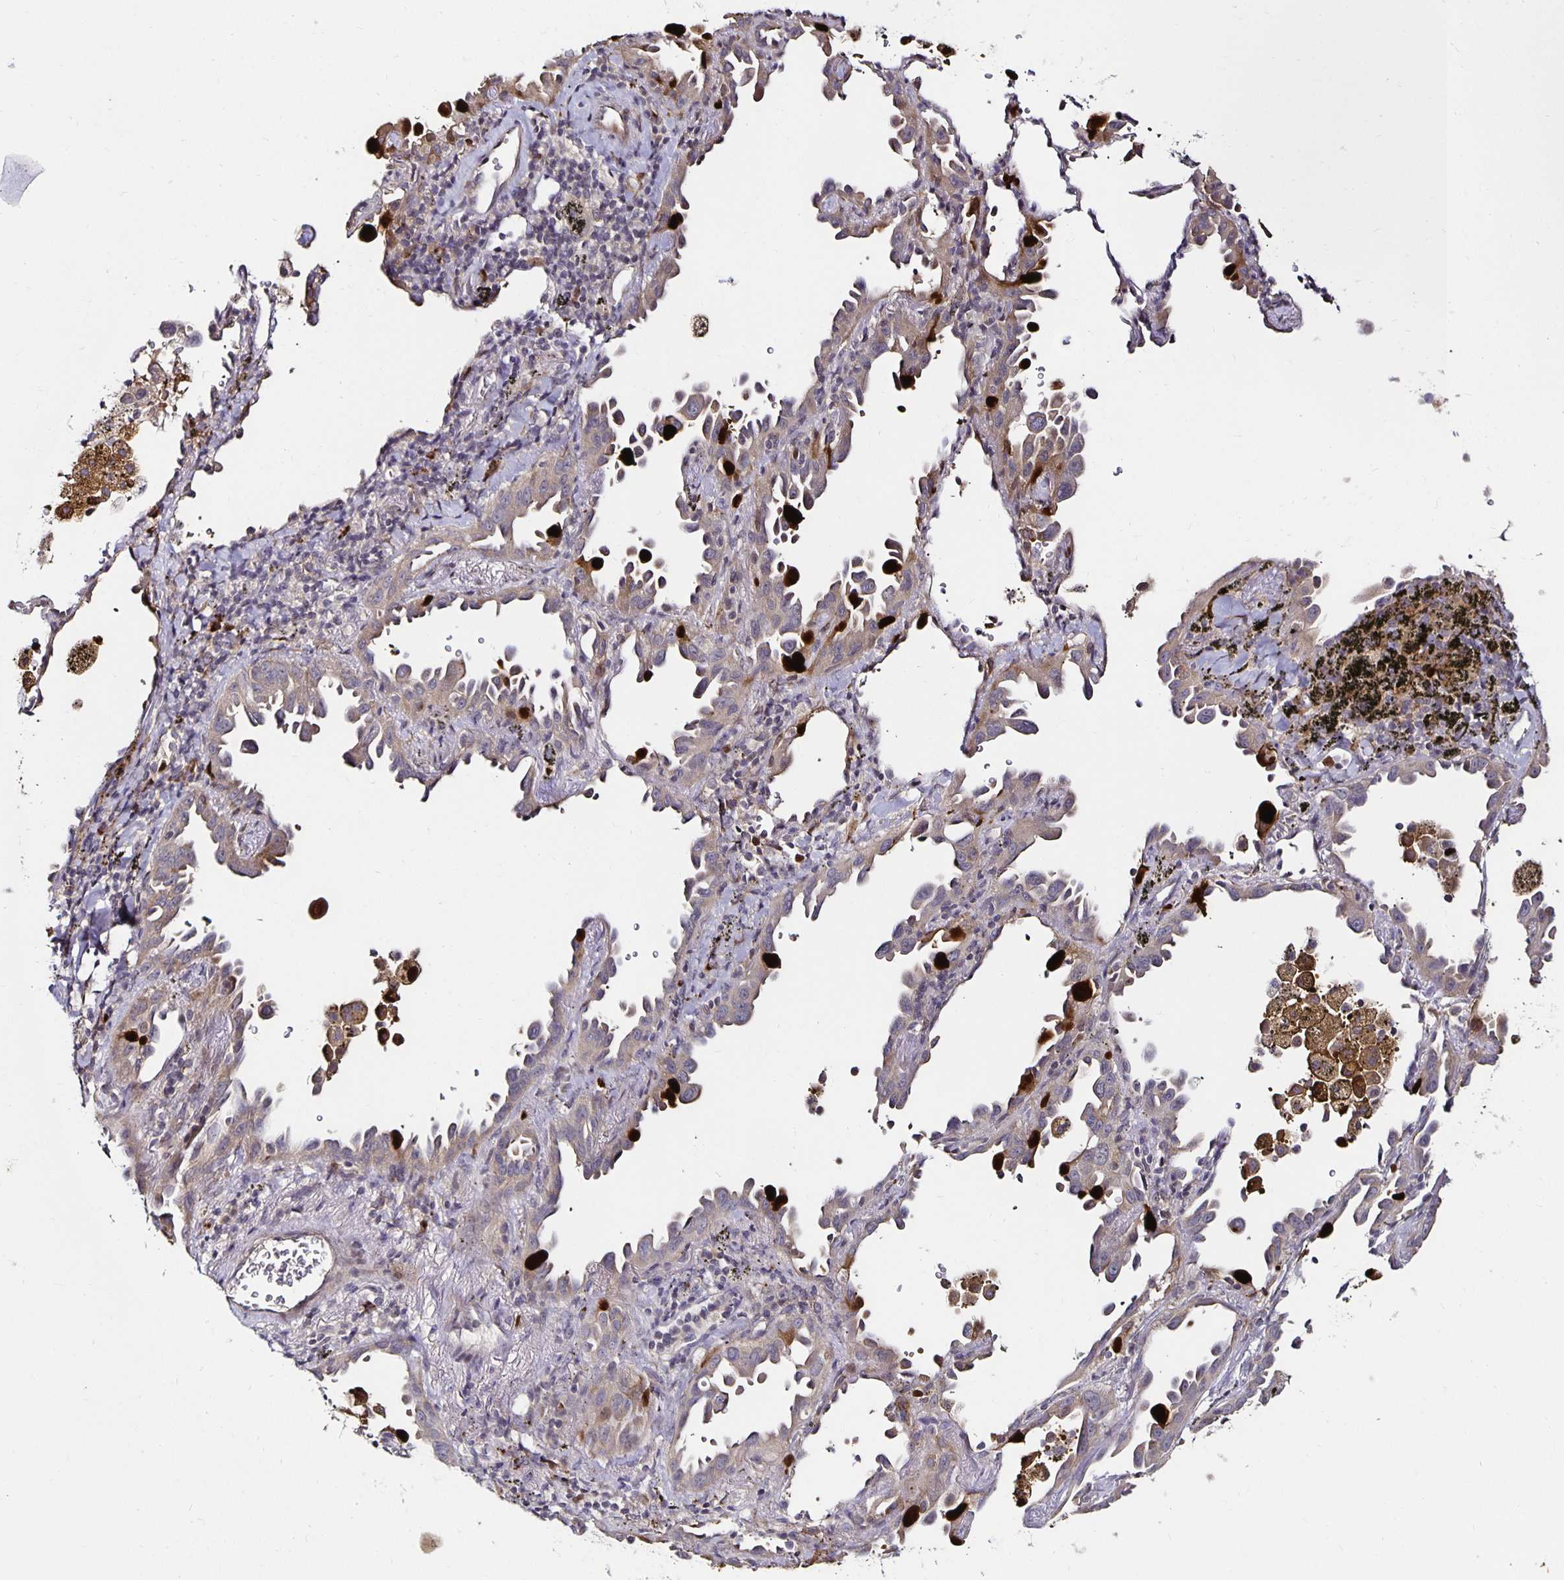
{"staining": {"intensity": "negative", "quantity": "none", "location": "none"}, "tissue": "lung cancer", "cell_type": "Tumor cells", "image_type": "cancer", "snomed": [{"axis": "morphology", "description": "Adenocarcinoma, NOS"}, {"axis": "topography", "description": "Lung"}], "caption": "The IHC photomicrograph has no significant staining in tumor cells of adenocarcinoma (lung) tissue. The staining is performed using DAB (3,3'-diaminobenzidine) brown chromogen with nuclei counter-stained in using hematoxylin.", "gene": "ANLN", "patient": {"sex": "male", "age": 68}}